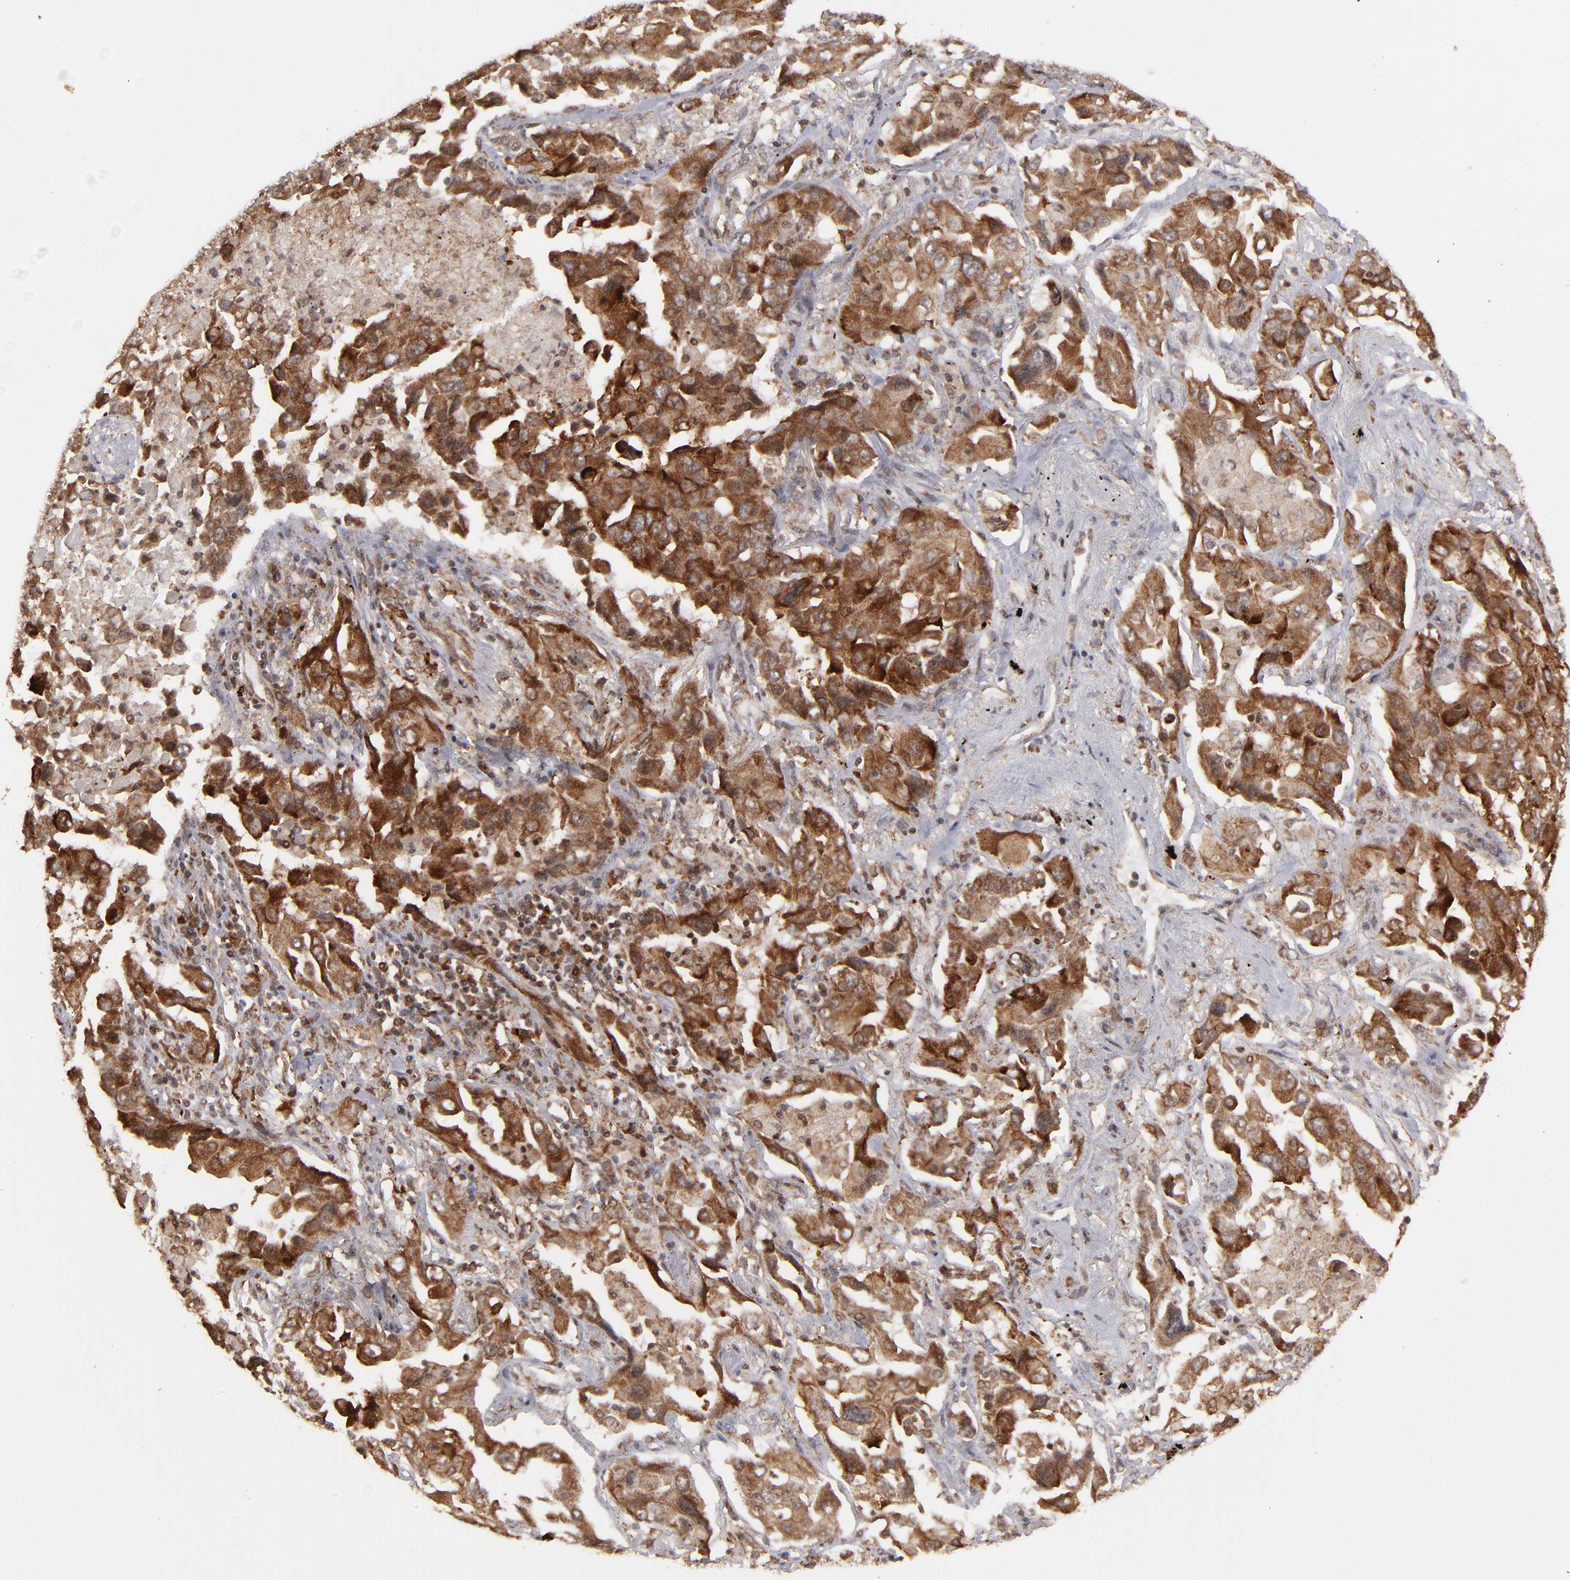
{"staining": {"intensity": "strong", "quantity": ">75%", "location": "cytoplasmic/membranous,nuclear"}, "tissue": "lung cancer", "cell_type": "Tumor cells", "image_type": "cancer", "snomed": [{"axis": "morphology", "description": "Adenocarcinoma, NOS"}, {"axis": "topography", "description": "Lung"}], "caption": "Lung cancer (adenocarcinoma) stained with DAB immunohistochemistry (IHC) shows high levels of strong cytoplasmic/membranous and nuclear expression in approximately >75% of tumor cells. (Brightfield microscopy of DAB IHC at high magnification).", "gene": "RGS6", "patient": {"sex": "female", "age": 65}}